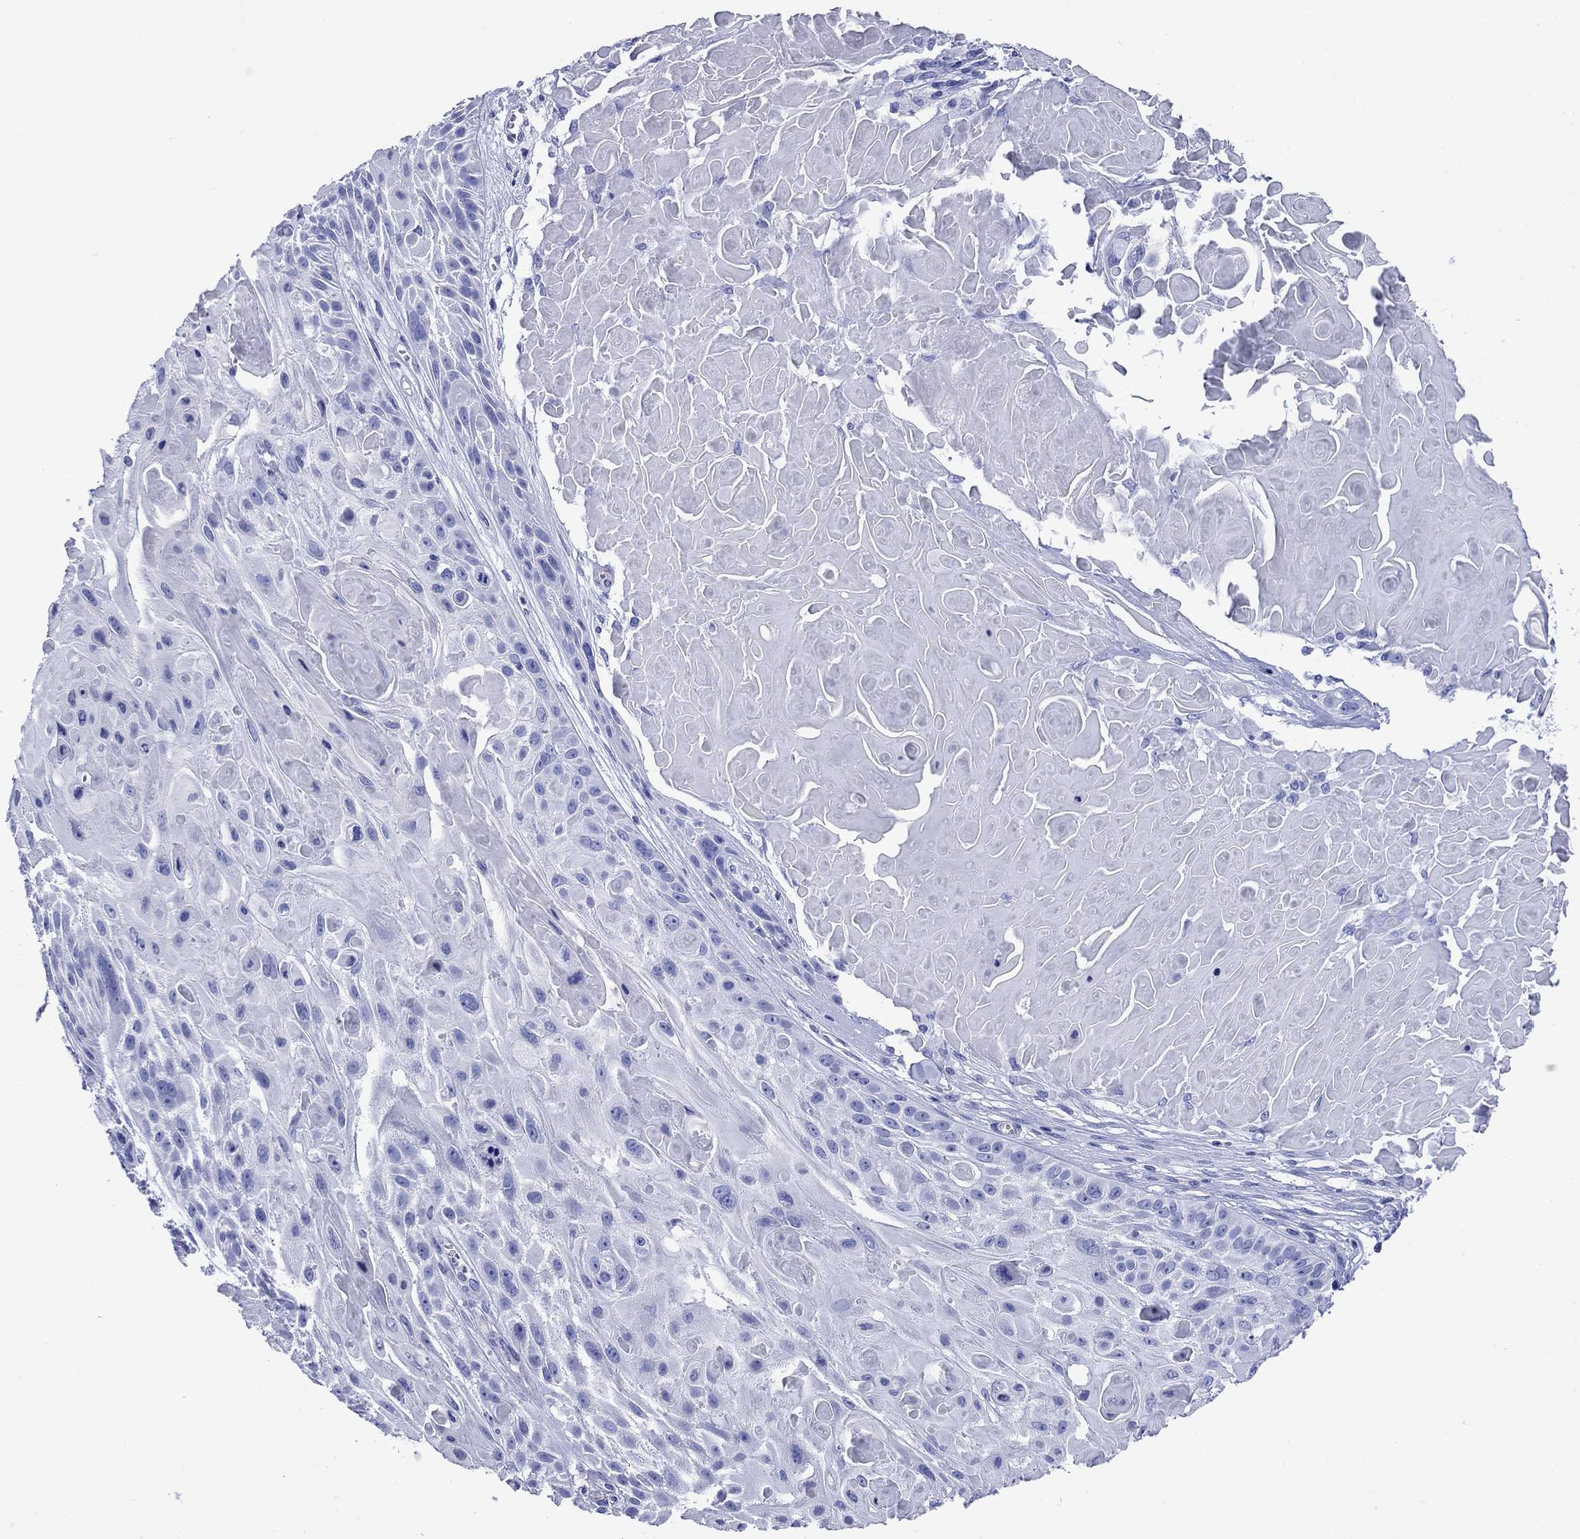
{"staining": {"intensity": "negative", "quantity": "none", "location": "none"}, "tissue": "skin cancer", "cell_type": "Tumor cells", "image_type": "cancer", "snomed": [{"axis": "morphology", "description": "Squamous cell carcinoma, NOS"}, {"axis": "topography", "description": "Skin"}, {"axis": "topography", "description": "Anal"}], "caption": "High power microscopy micrograph of an immunohistochemistry histopathology image of squamous cell carcinoma (skin), revealing no significant expression in tumor cells.", "gene": "SLC1A2", "patient": {"sex": "female", "age": 75}}